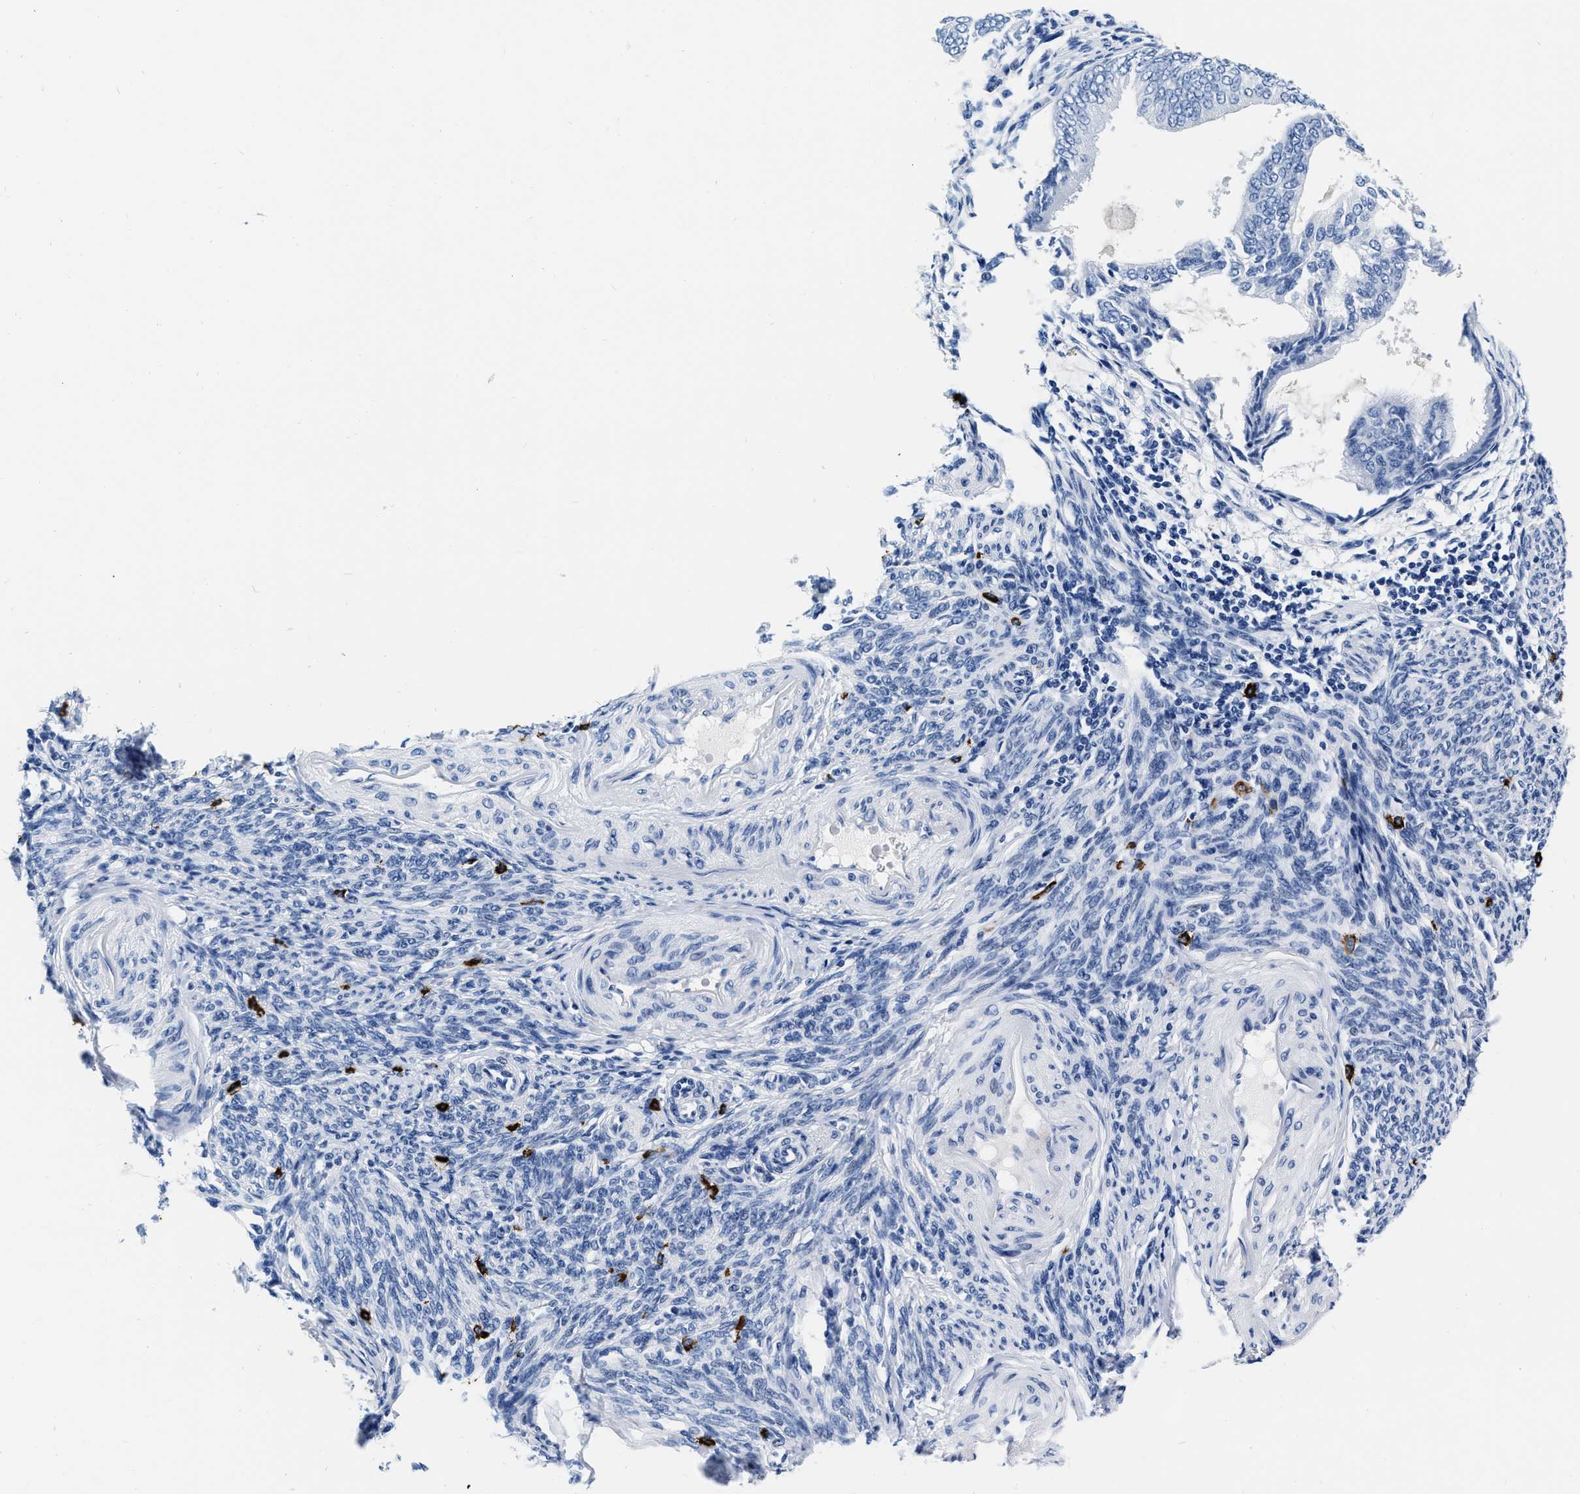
{"staining": {"intensity": "negative", "quantity": "none", "location": "none"}, "tissue": "endometrial cancer", "cell_type": "Tumor cells", "image_type": "cancer", "snomed": [{"axis": "morphology", "description": "Adenocarcinoma, NOS"}, {"axis": "topography", "description": "Endometrium"}], "caption": "This is an IHC image of adenocarcinoma (endometrial). There is no positivity in tumor cells.", "gene": "CER1", "patient": {"sex": "female", "age": 58}}